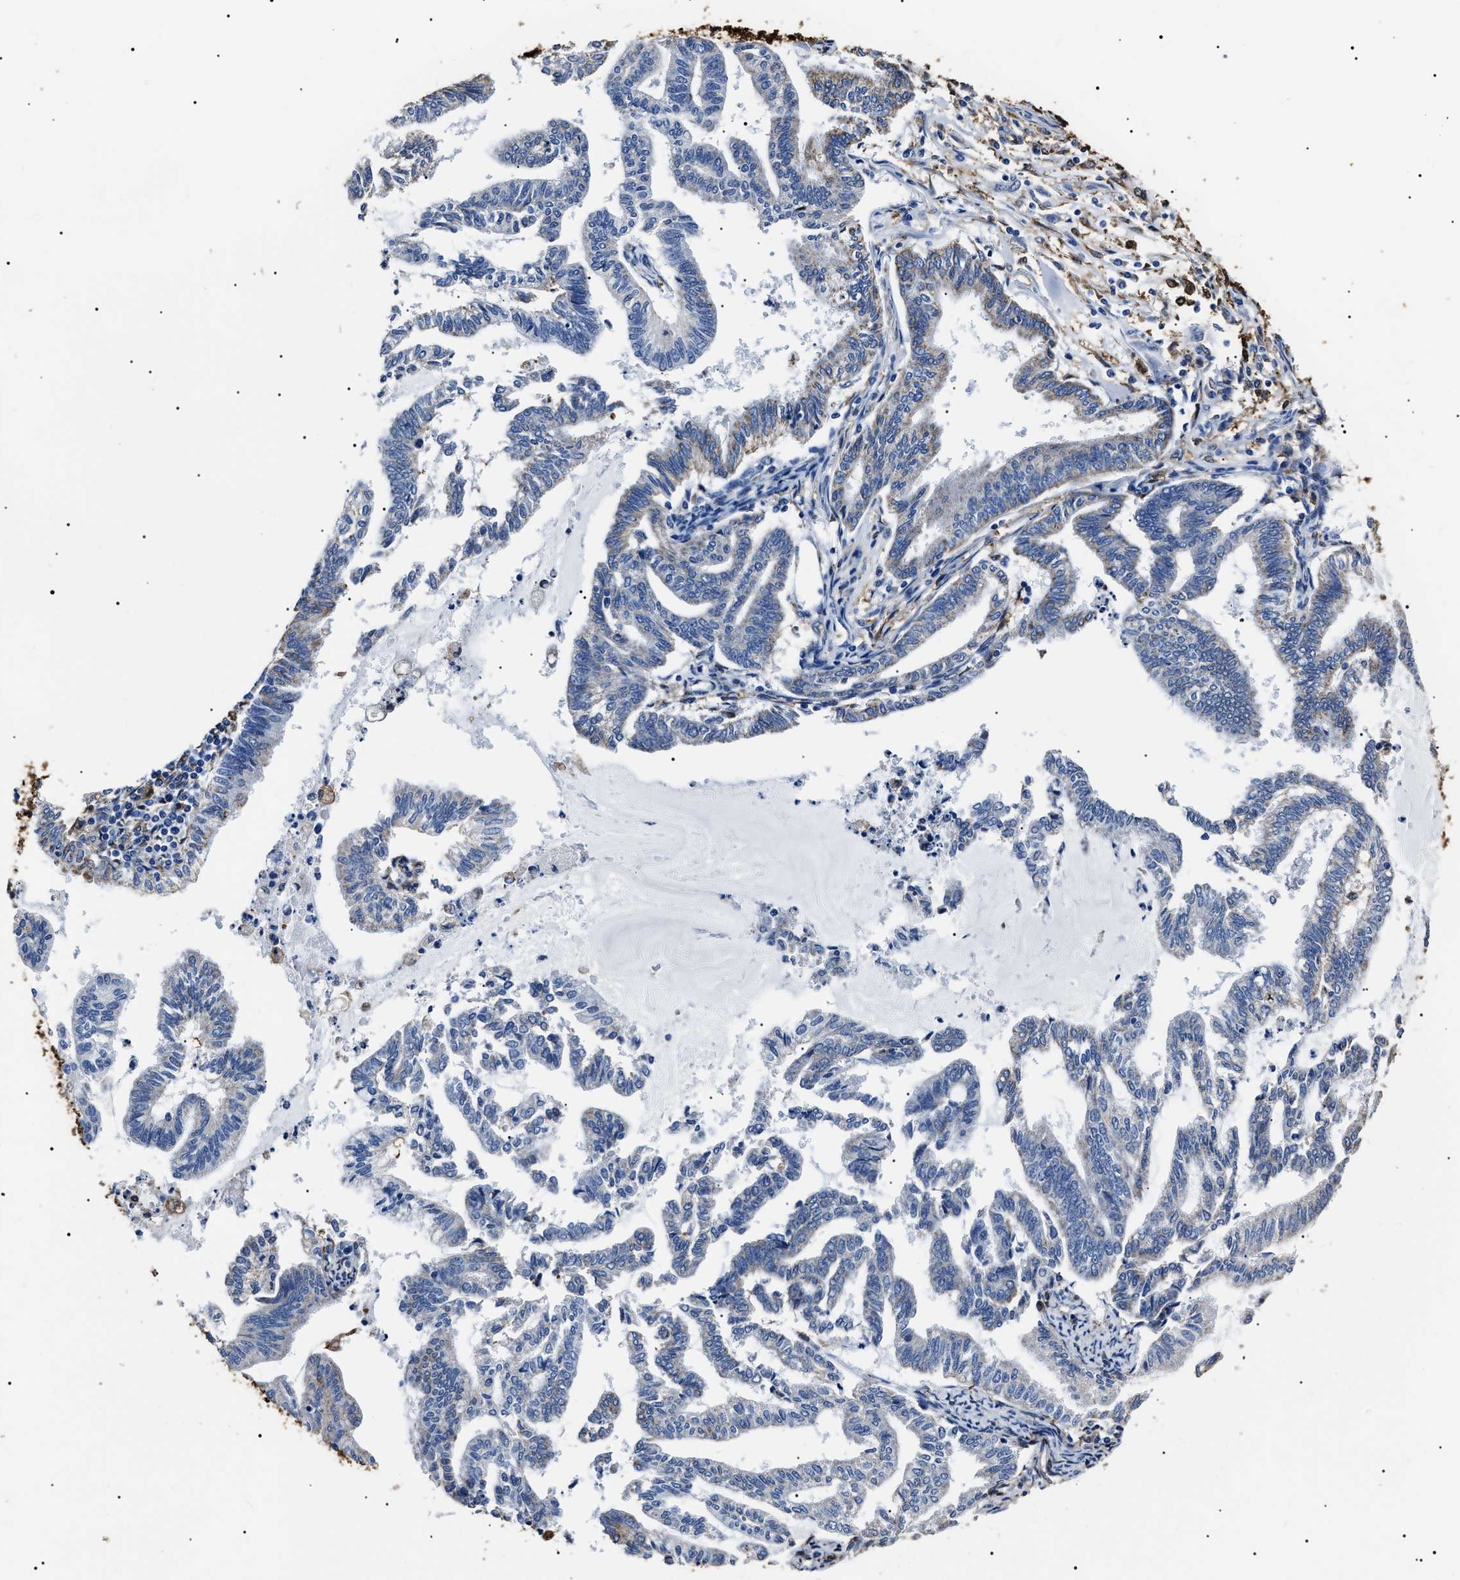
{"staining": {"intensity": "moderate", "quantity": "<25%", "location": "cytoplasmic/membranous"}, "tissue": "endometrial cancer", "cell_type": "Tumor cells", "image_type": "cancer", "snomed": [{"axis": "morphology", "description": "Adenocarcinoma, NOS"}, {"axis": "topography", "description": "Endometrium"}], "caption": "The immunohistochemical stain highlights moderate cytoplasmic/membranous positivity in tumor cells of endometrial adenocarcinoma tissue.", "gene": "ALDH1A1", "patient": {"sex": "female", "age": 79}}